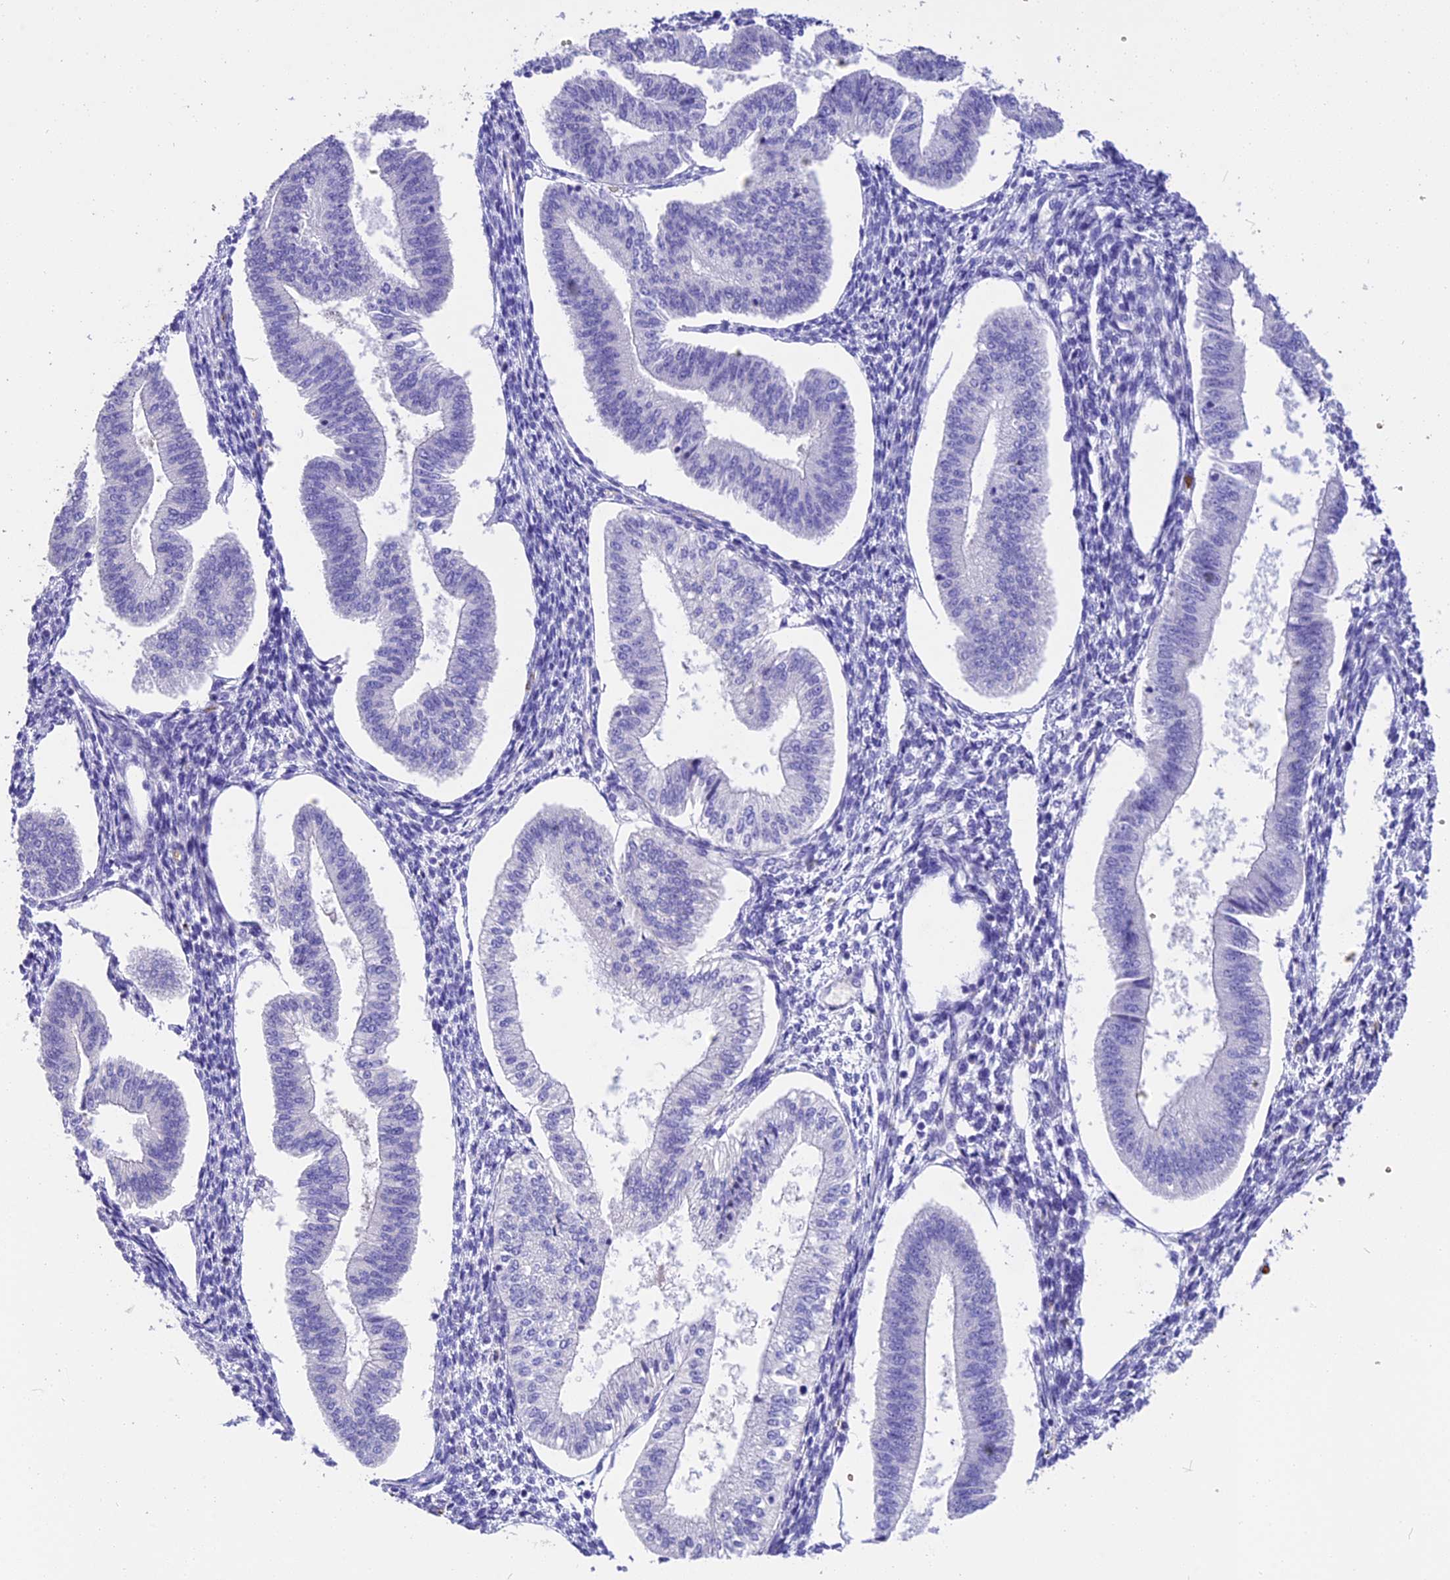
{"staining": {"intensity": "negative", "quantity": "none", "location": "none"}, "tissue": "endometrium", "cell_type": "Cells in endometrial stroma", "image_type": "normal", "snomed": [{"axis": "morphology", "description": "Normal tissue, NOS"}, {"axis": "topography", "description": "Endometrium"}], "caption": "This is a image of IHC staining of normal endometrium, which shows no staining in cells in endometrial stroma.", "gene": "TNNC2", "patient": {"sex": "female", "age": 34}}